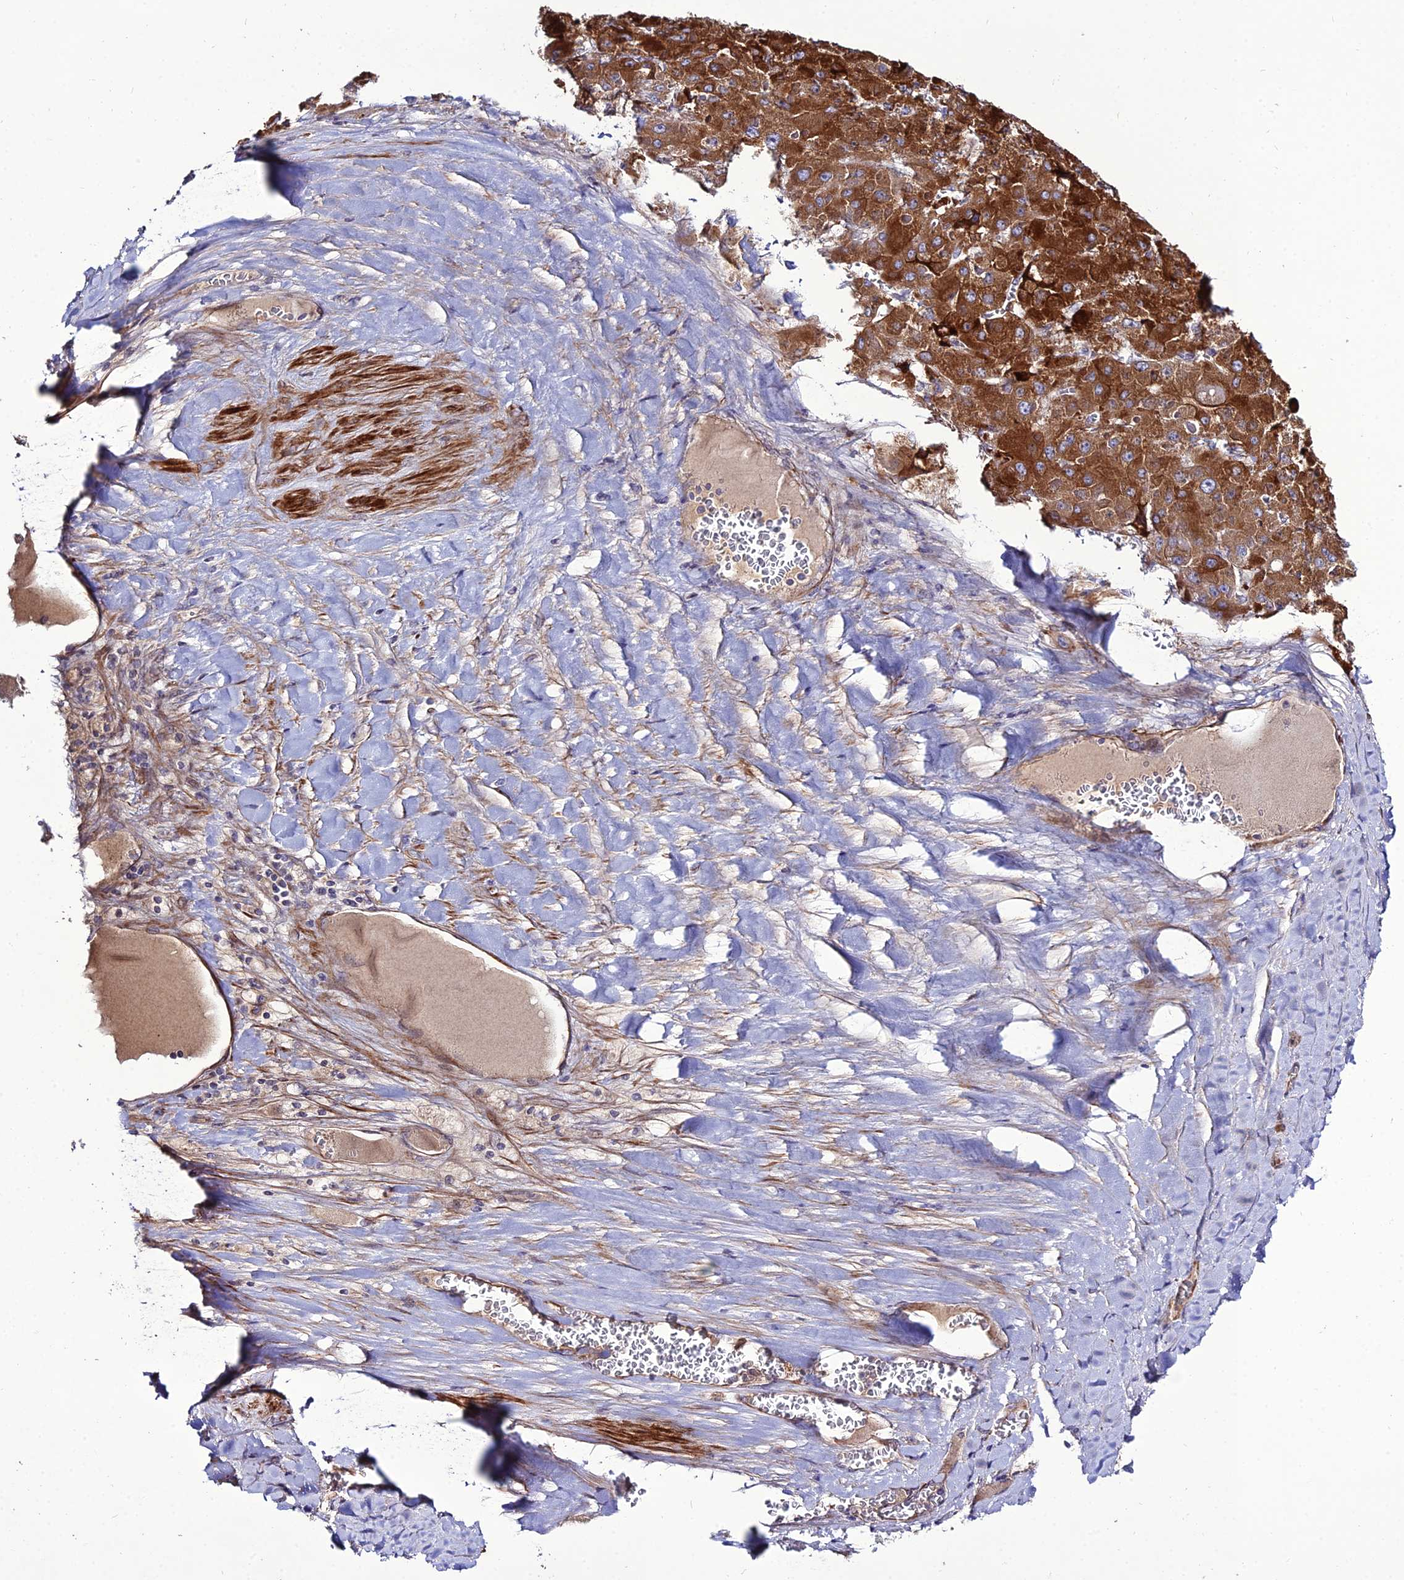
{"staining": {"intensity": "strong", "quantity": ">75%", "location": "cytoplasmic/membranous"}, "tissue": "liver cancer", "cell_type": "Tumor cells", "image_type": "cancer", "snomed": [{"axis": "morphology", "description": "Carcinoma, Hepatocellular, NOS"}, {"axis": "topography", "description": "Liver"}], "caption": "This is a photomicrograph of immunohistochemistry (IHC) staining of liver cancer (hepatocellular carcinoma), which shows strong expression in the cytoplasmic/membranous of tumor cells.", "gene": "ARL6IP1", "patient": {"sex": "female", "age": 73}}